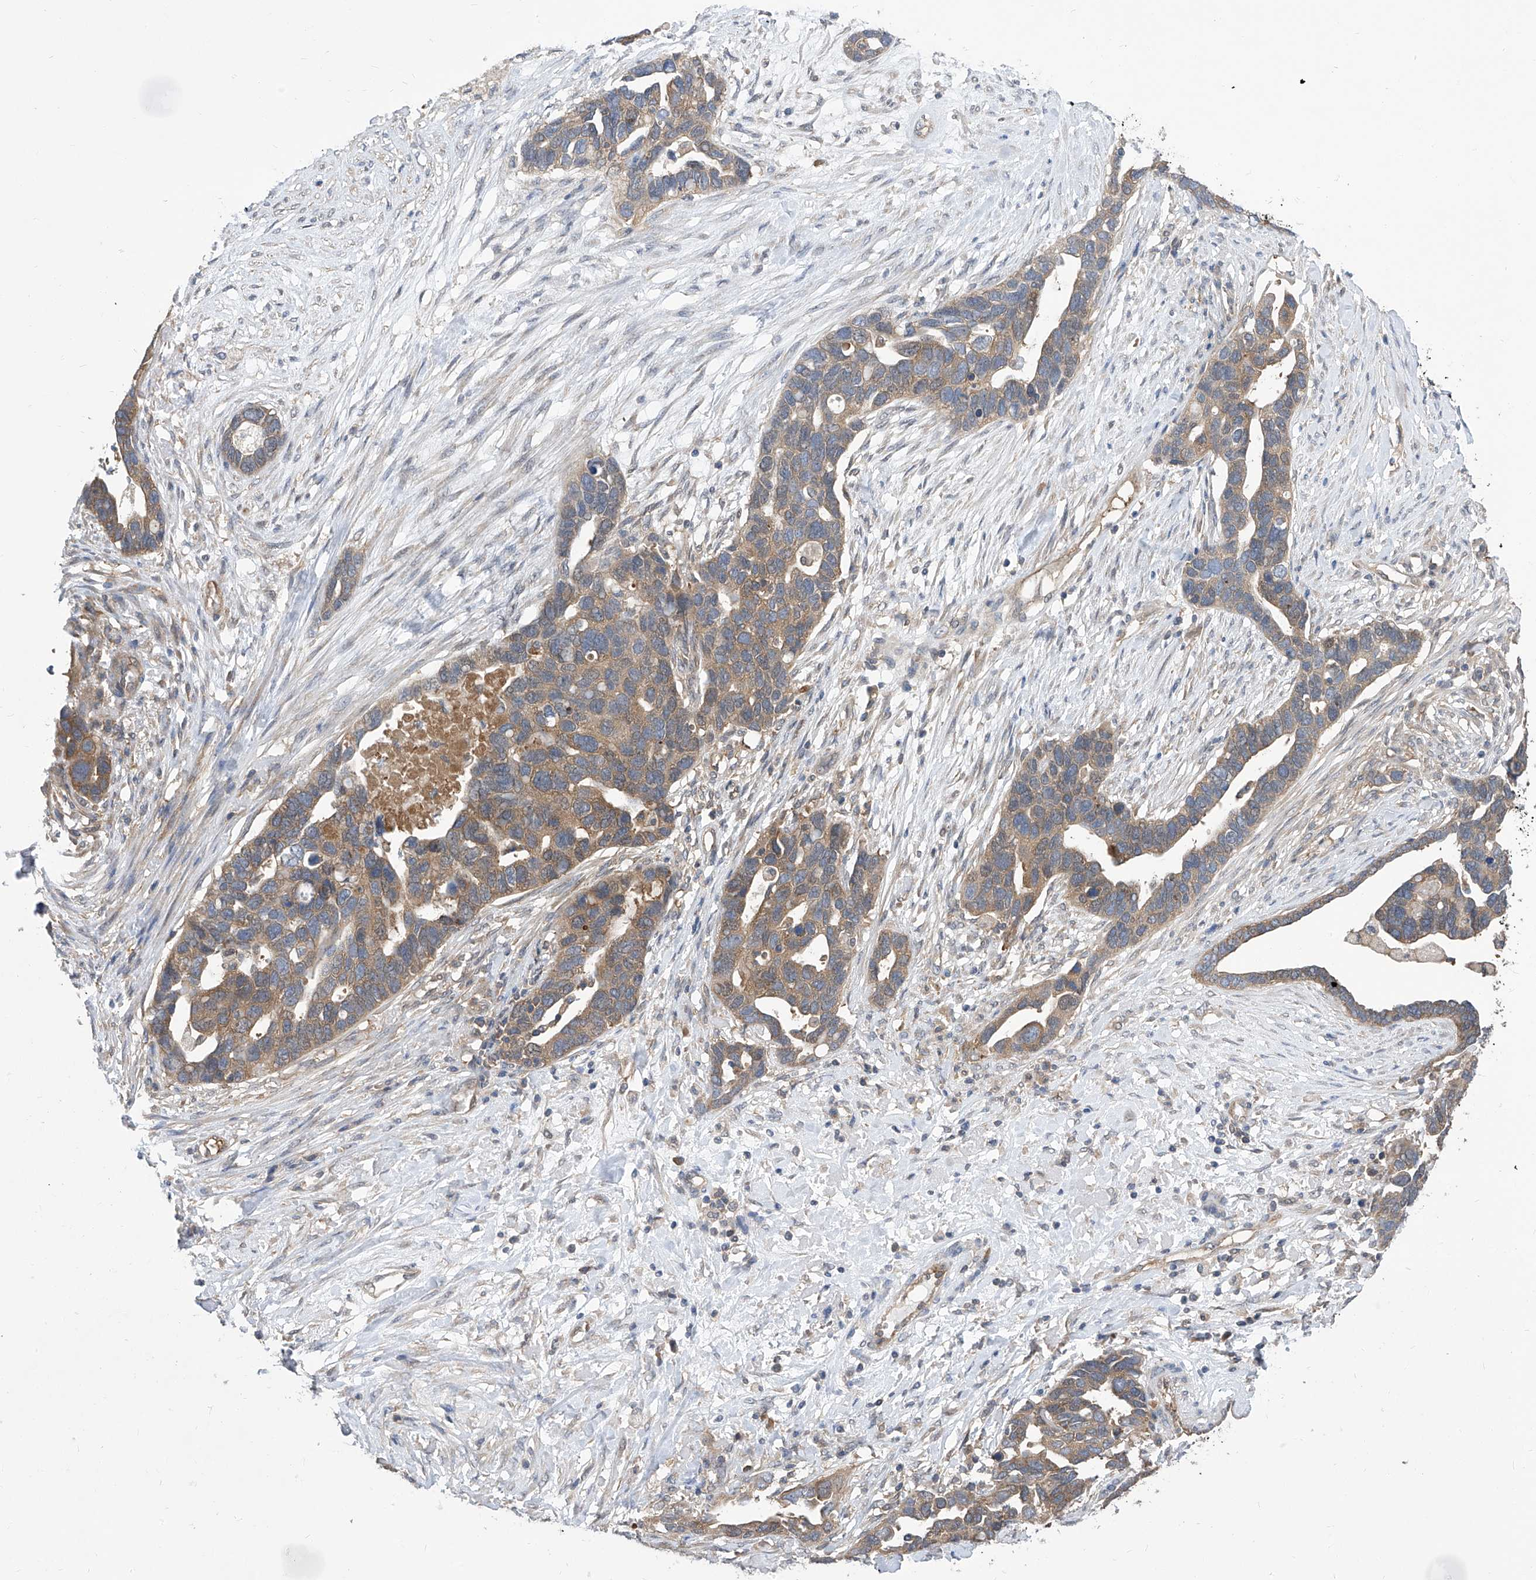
{"staining": {"intensity": "weak", "quantity": ">75%", "location": "cytoplasmic/membranous"}, "tissue": "ovarian cancer", "cell_type": "Tumor cells", "image_type": "cancer", "snomed": [{"axis": "morphology", "description": "Cystadenocarcinoma, serous, NOS"}, {"axis": "topography", "description": "Ovary"}], "caption": "Brown immunohistochemical staining in human ovarian cancer demonstrates weak cytoplasmic/membranous expression in about >75% of tumor cells.", "gene": "EIF3M", "patient": {"sex": "female", "age": 54}}